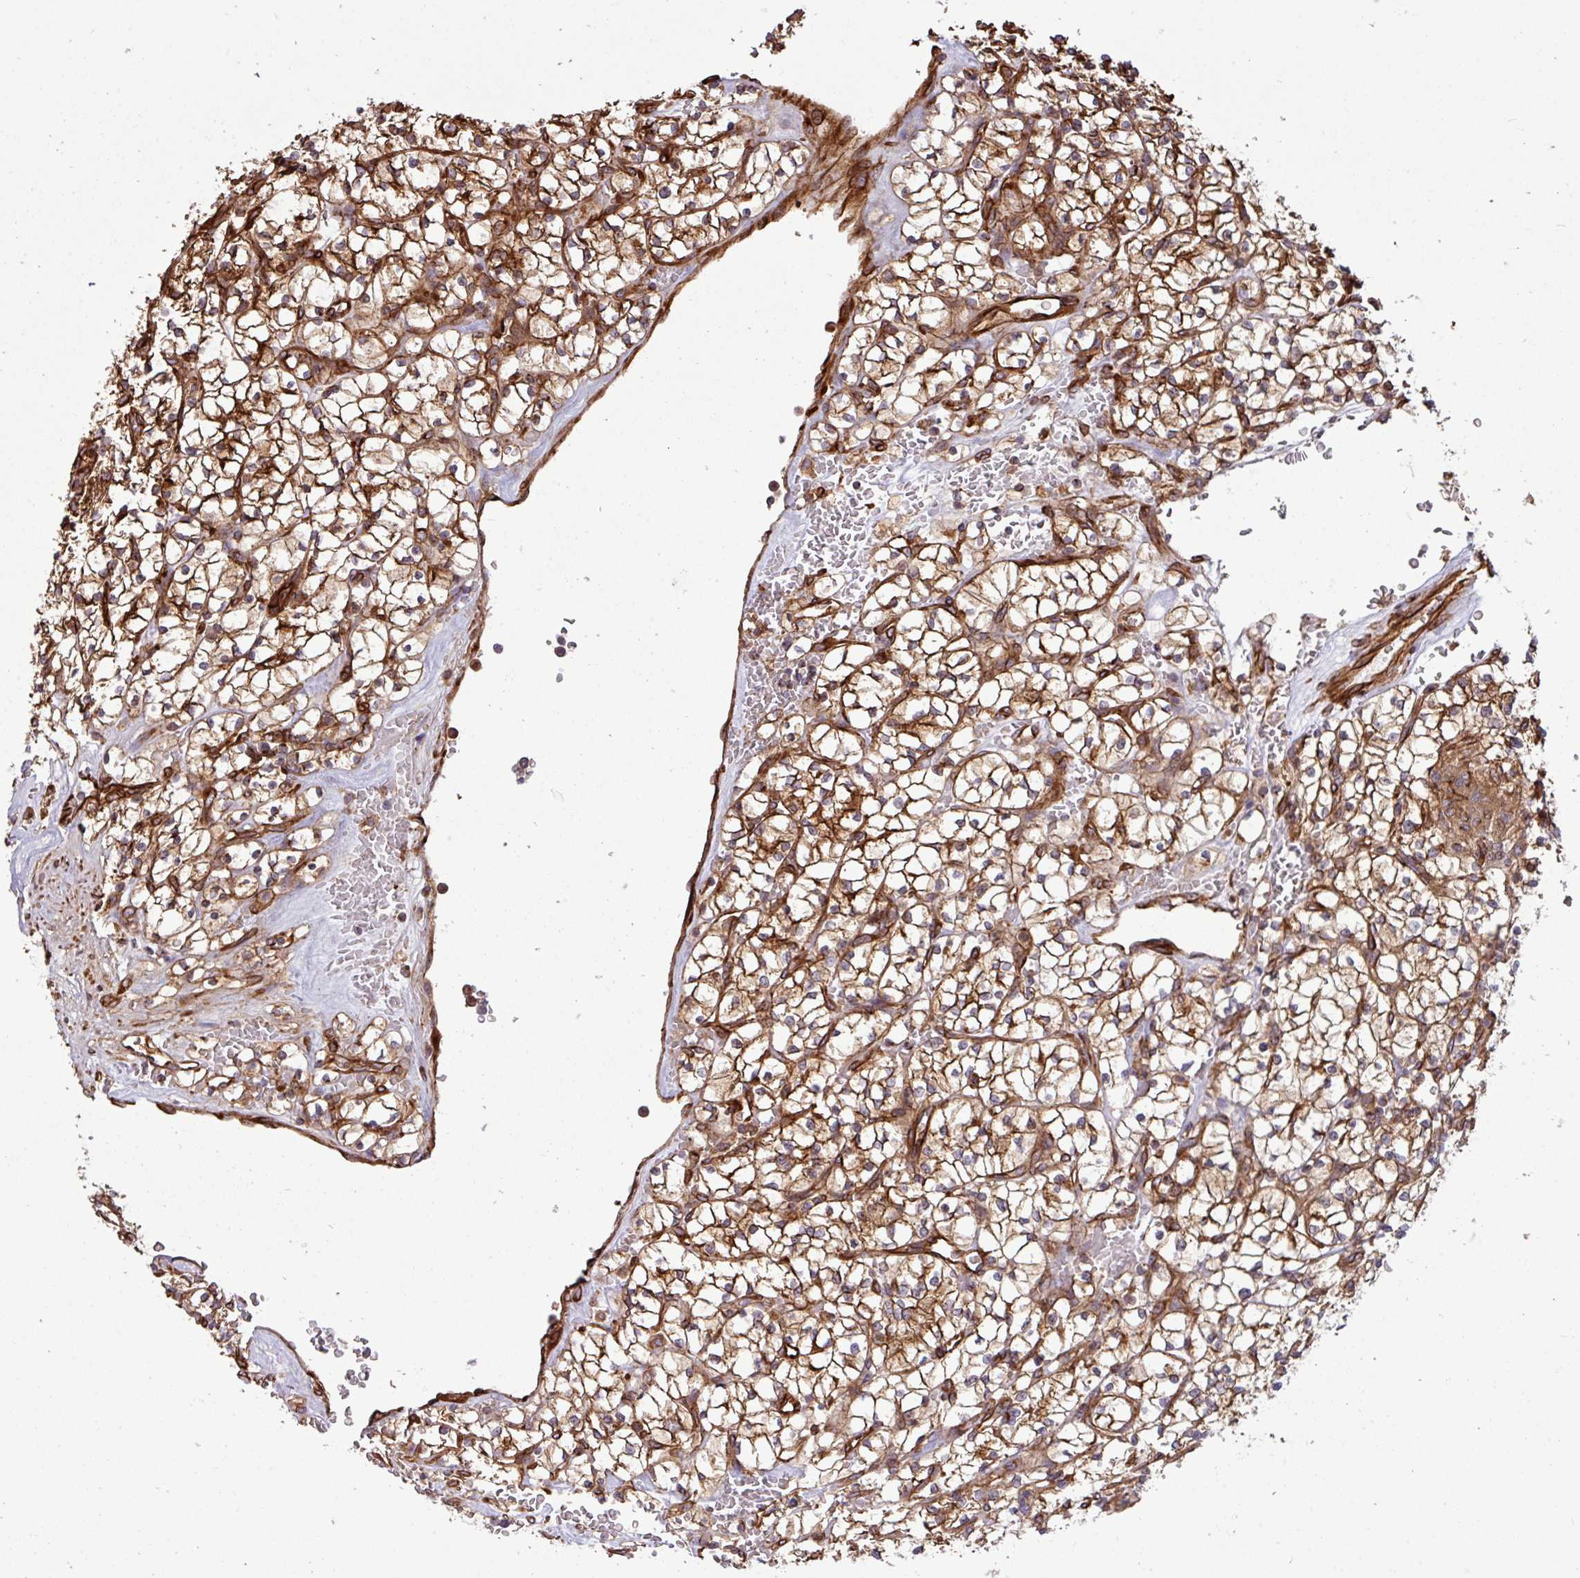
{"staining": {"intensity": "moderate", "quantity": "<25%", "location": "cytoplasmic/membranous"}, "tissue": "renal cancer", "cell_type": "Tumor cells", "image_type": "cancer", "snomed": [{"axis": "morphology", "description": "Adenocarcinoma, NOS"}, {"axis": "topography", "description": "Kidney"}], "caption": "Brown immunohistochemical staining in adenocarcinoma (renal) exhibits moderate cytoplasmic/membranous positivity in approximately <25% of tumor cells.", "gene": "ZNF300", "patient": {"sex": "female", "age": 64}}